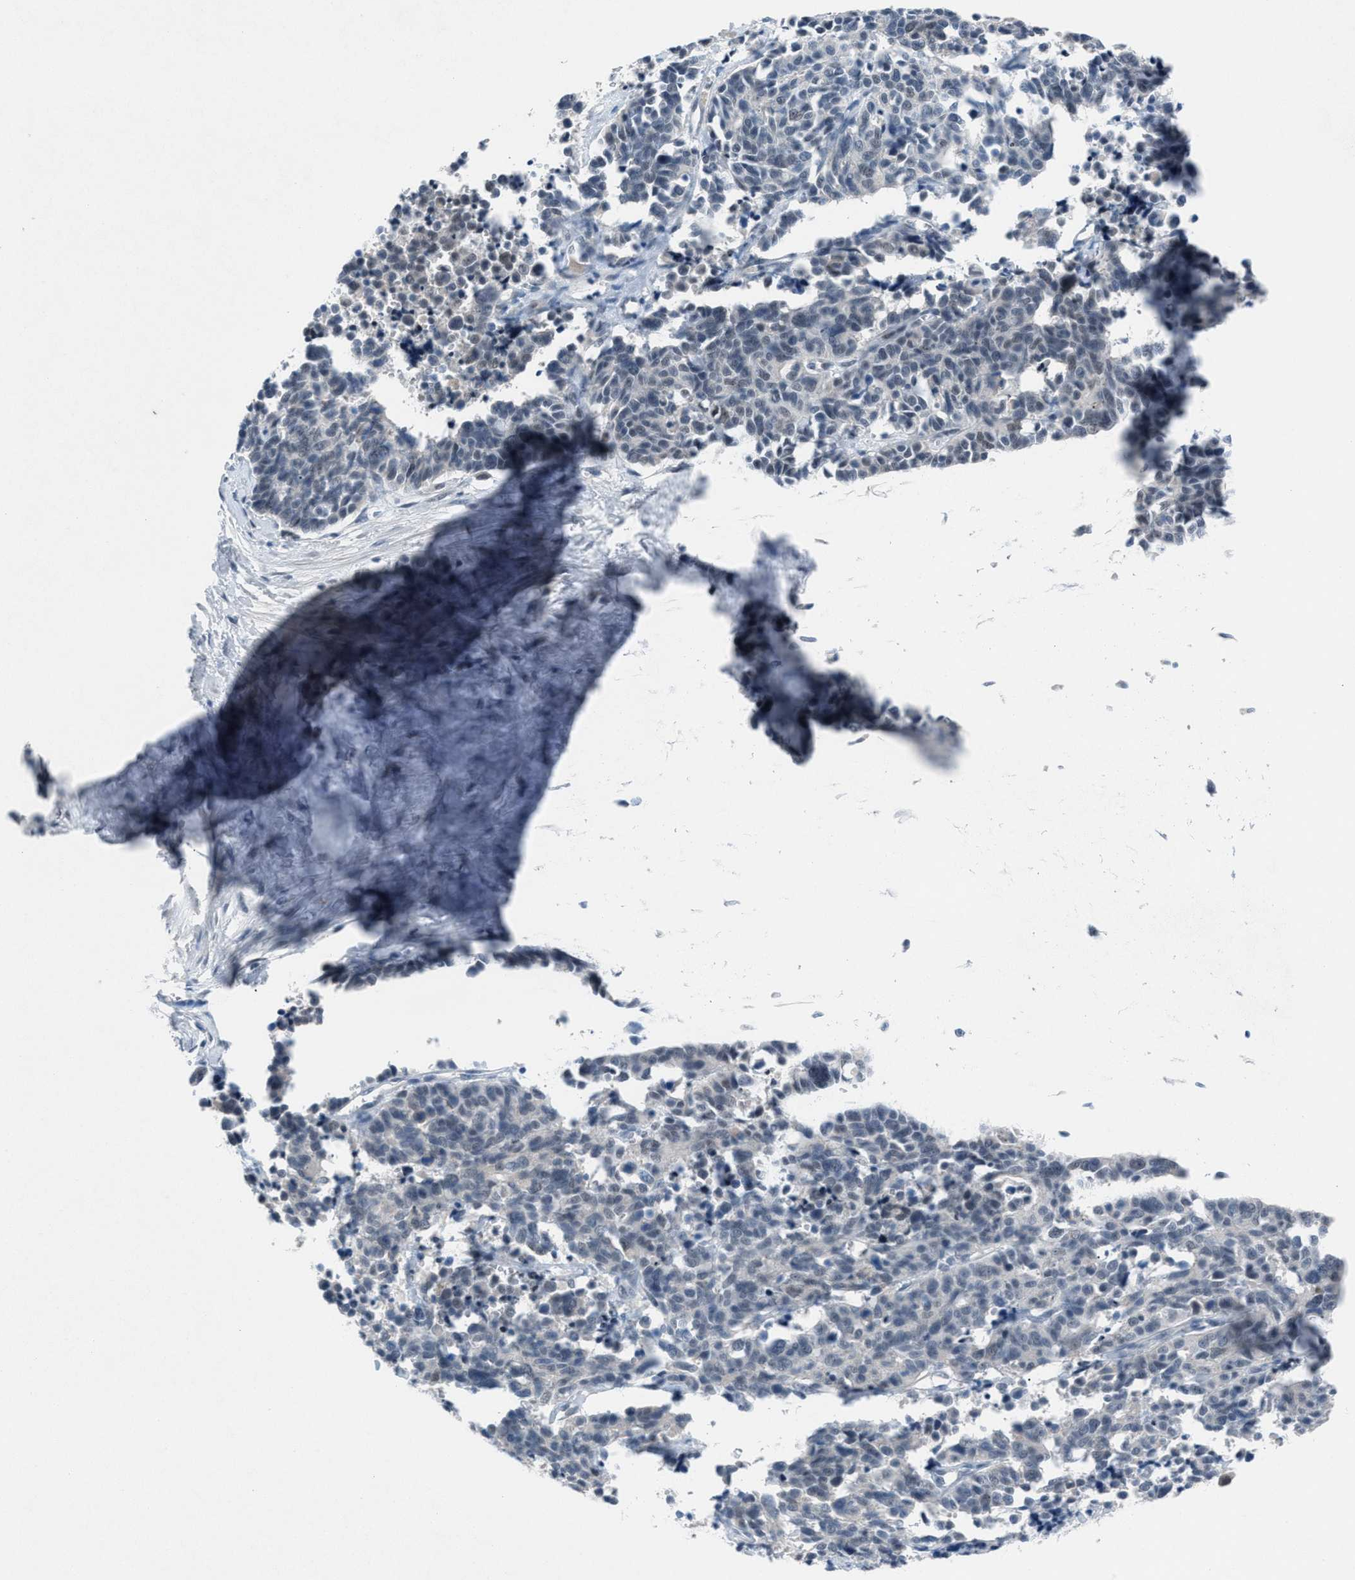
{"staining": {"intensity": "negative", "quantity": "none", "location": "none"}, "tissue": "cervical cancer", "cell_type": "Tumor cells", "image_type": "cancer", "snomed": [{"axis": "morphology", "description": "Squamous cell carcinoma, NOS"}, {"axis": "topography", "description": "Cervix"}], "caption": "IHC photomicrograph of human cervical cancer (squamous cell carcinoma) stained for a protein (brown), which reveals no positivity in tumor cells. Brightfield microscopy of immunohistochemistry (IHC) stained with DAB (brown) and hematoxylin (blue), captured at high magnification.", "gene": "ANAPC11", "patient": {"sex": "female", "age": 35}}